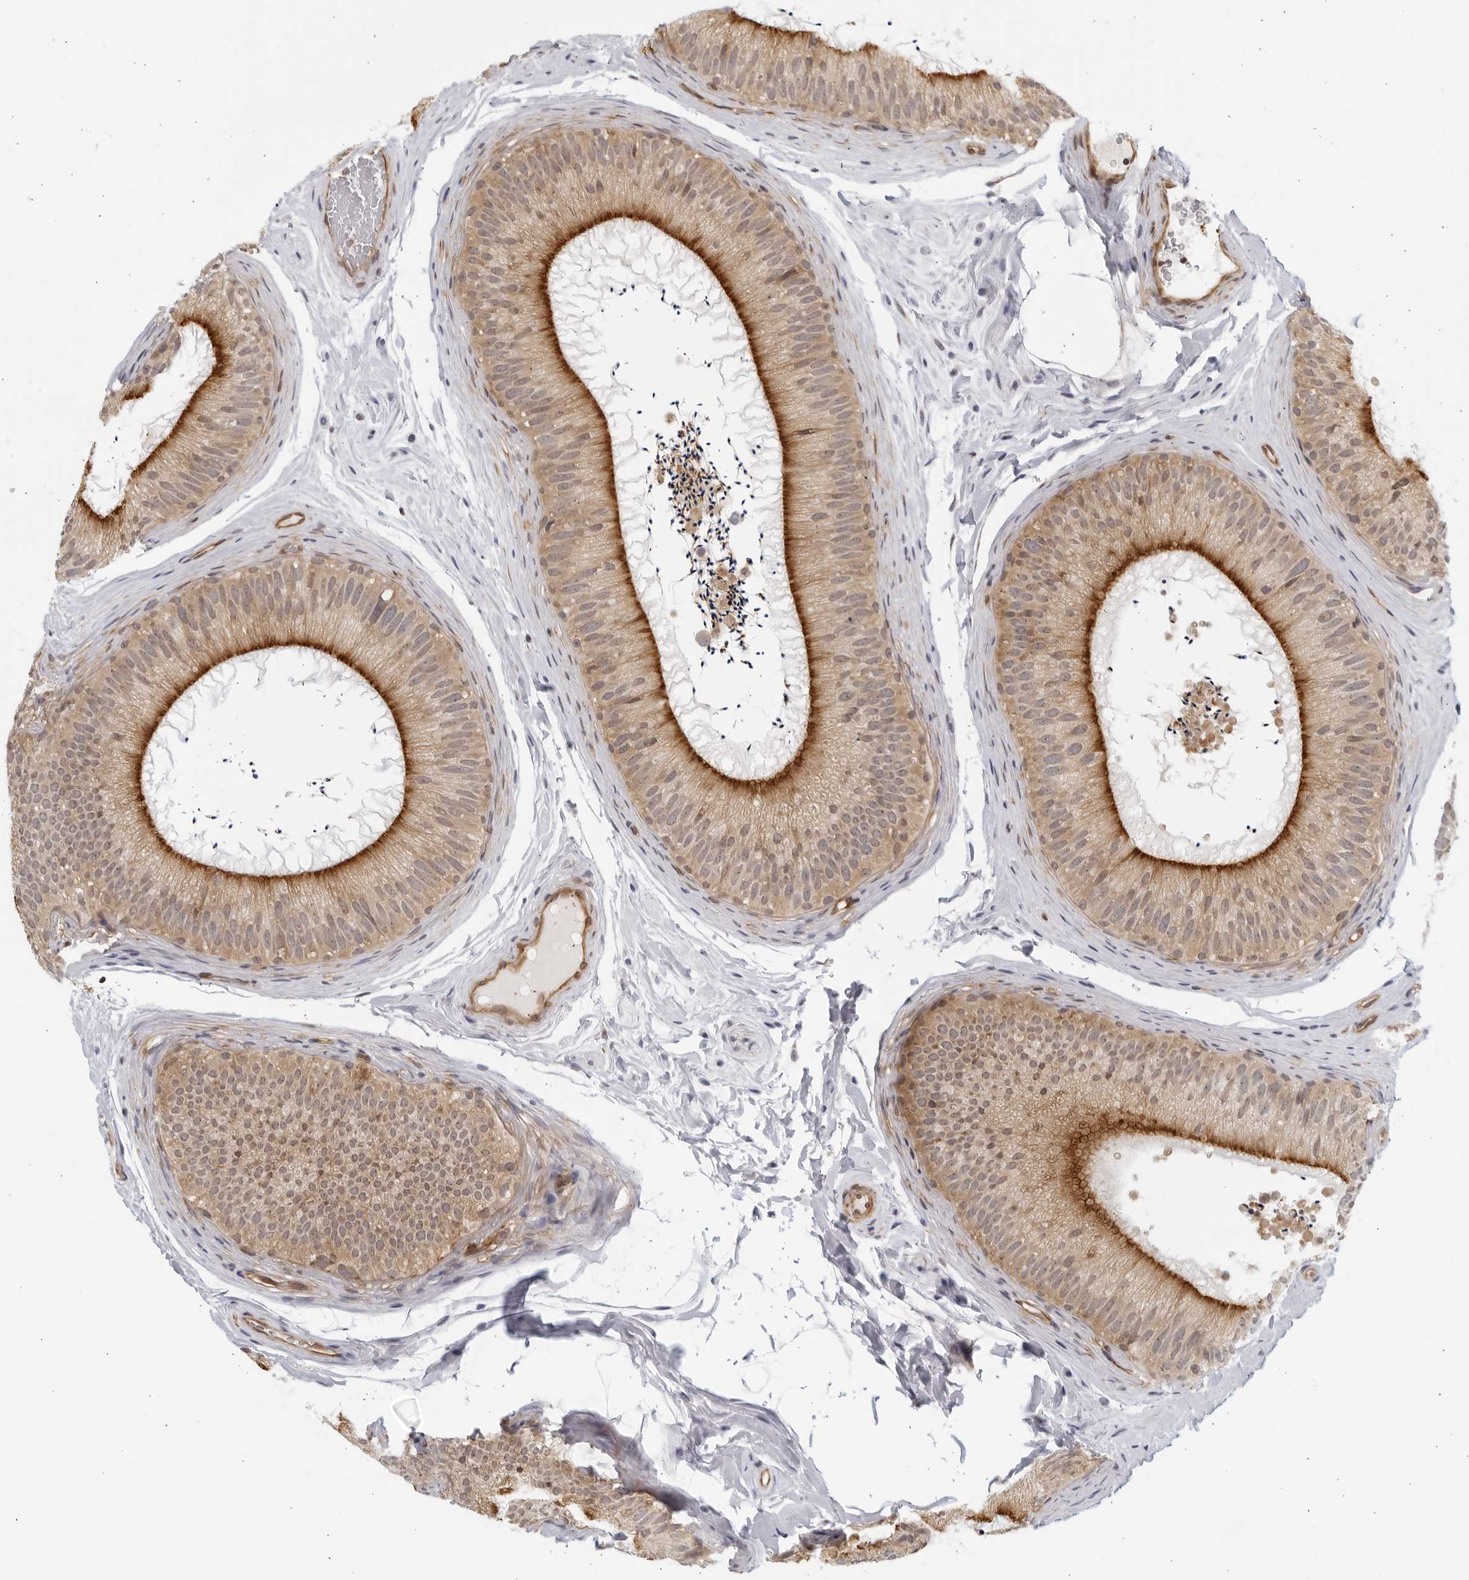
{"staining": {"intensity": "strong", "quantity": ">75%", "location": "cytoplasmic/membranous"}, "tissue": "epididymis", "cell_type": "Glandular cells", "image_type": "normal", "snomed": [{"axis": "morphology", "description": "Normal tissue, NOS"}, {"axis": "topography", "description": "Epididymis"}], "caption": "Glandular cells reveal high levels of strong cytoplasmic/membranous expression in approximately >75% of cells in benign epididymis.", "gene": "SERTAD4", "patient": {"sex": "male", "age": 45}}